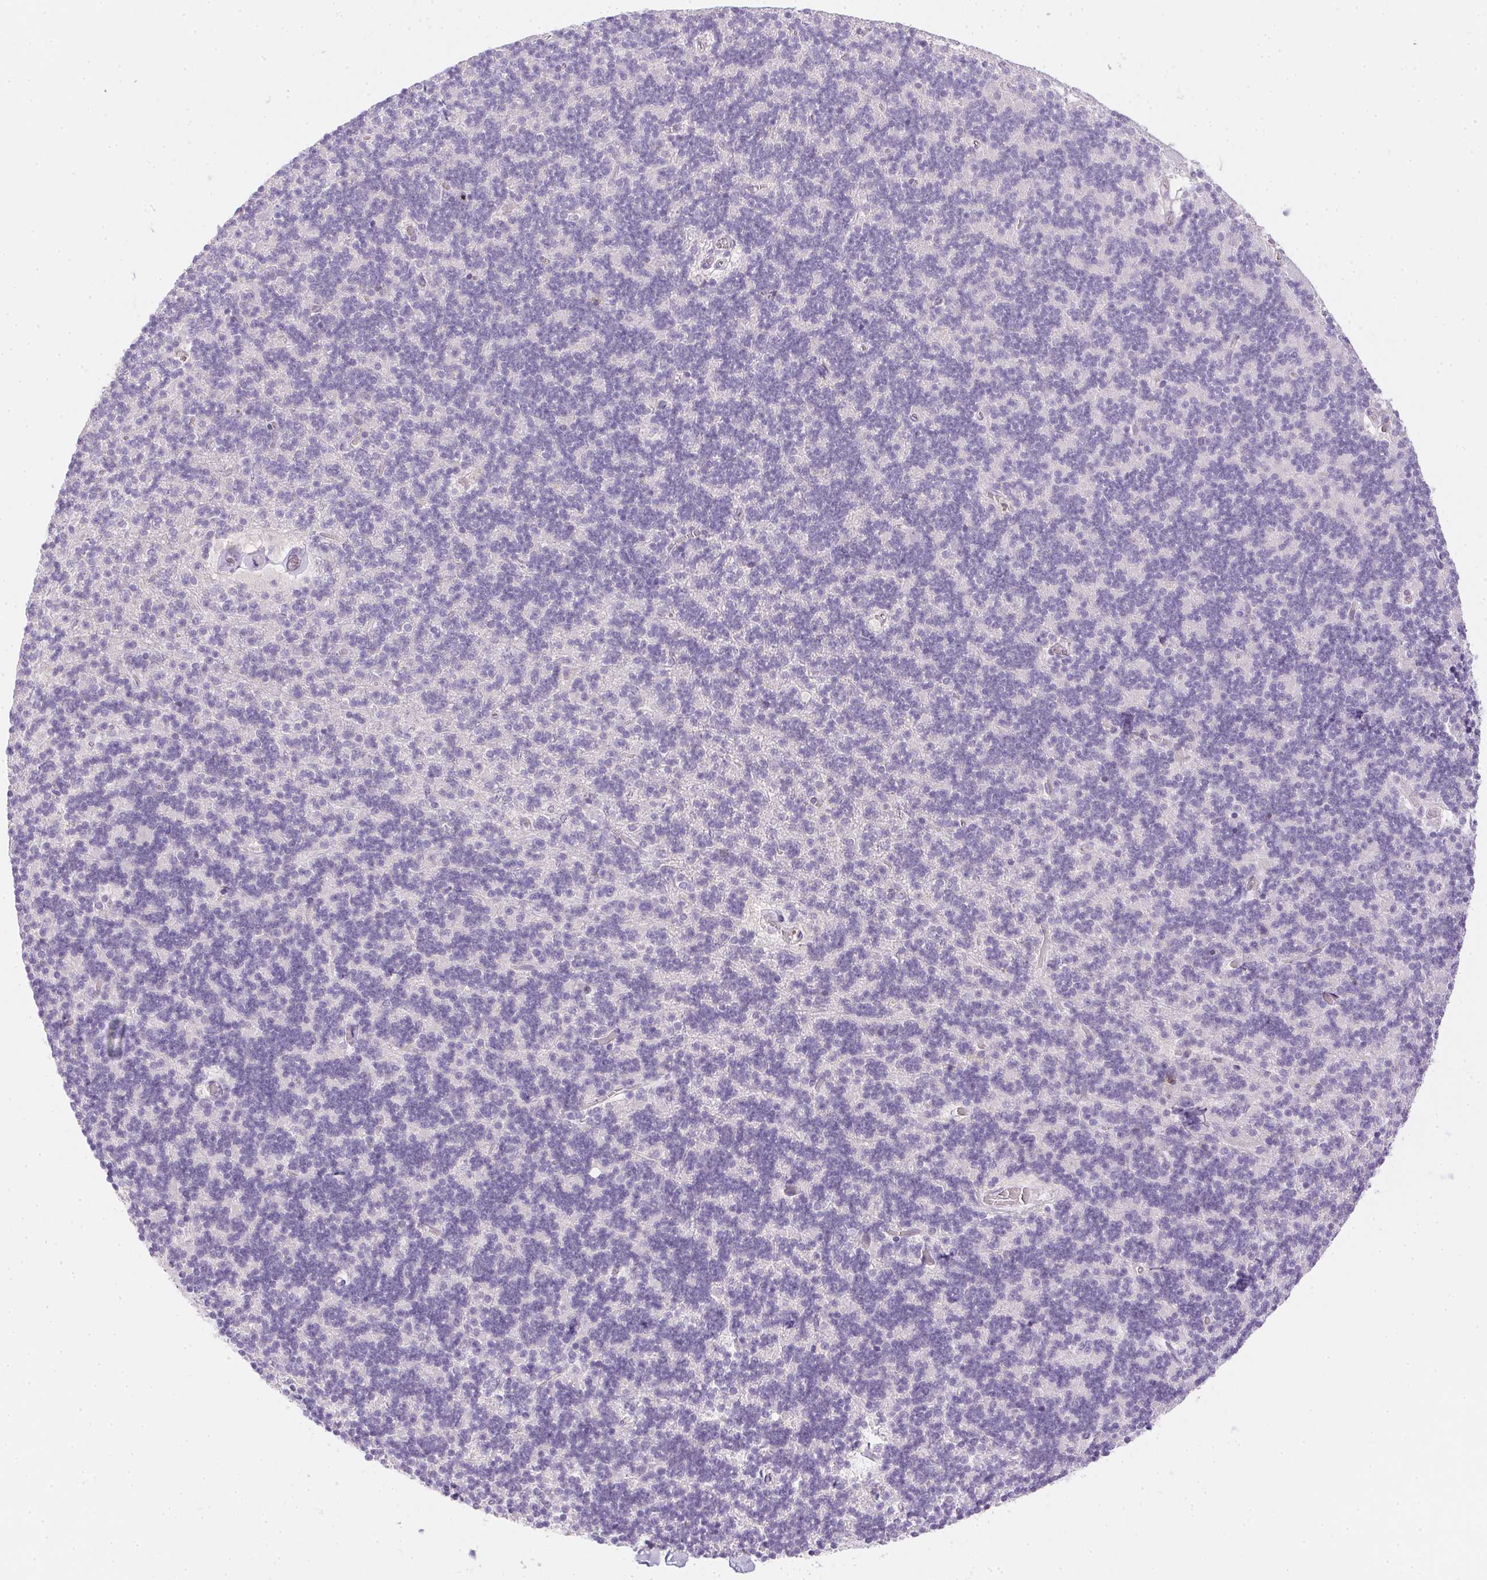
{"staining": {"intensity": "negative", "quantity": "none", "location": "none"}, "tissue": "cerebellum", "cell_type": "Cells in granular layer", "image_type": "normal", "snomed": [{"axis": "morphology", "description": "Normal tissue, NOS"}, {"axis": "topography", "description": "Cerebellum"}], "caption": "The IHC photomicrograph has no significant expression in cells in granular layer of cerebellum. (Immunohistochemistry (ihc), brightfield microscopy, high magnification).", "gene": "PRL", "patient": {"sex": "male", "age": 70}}